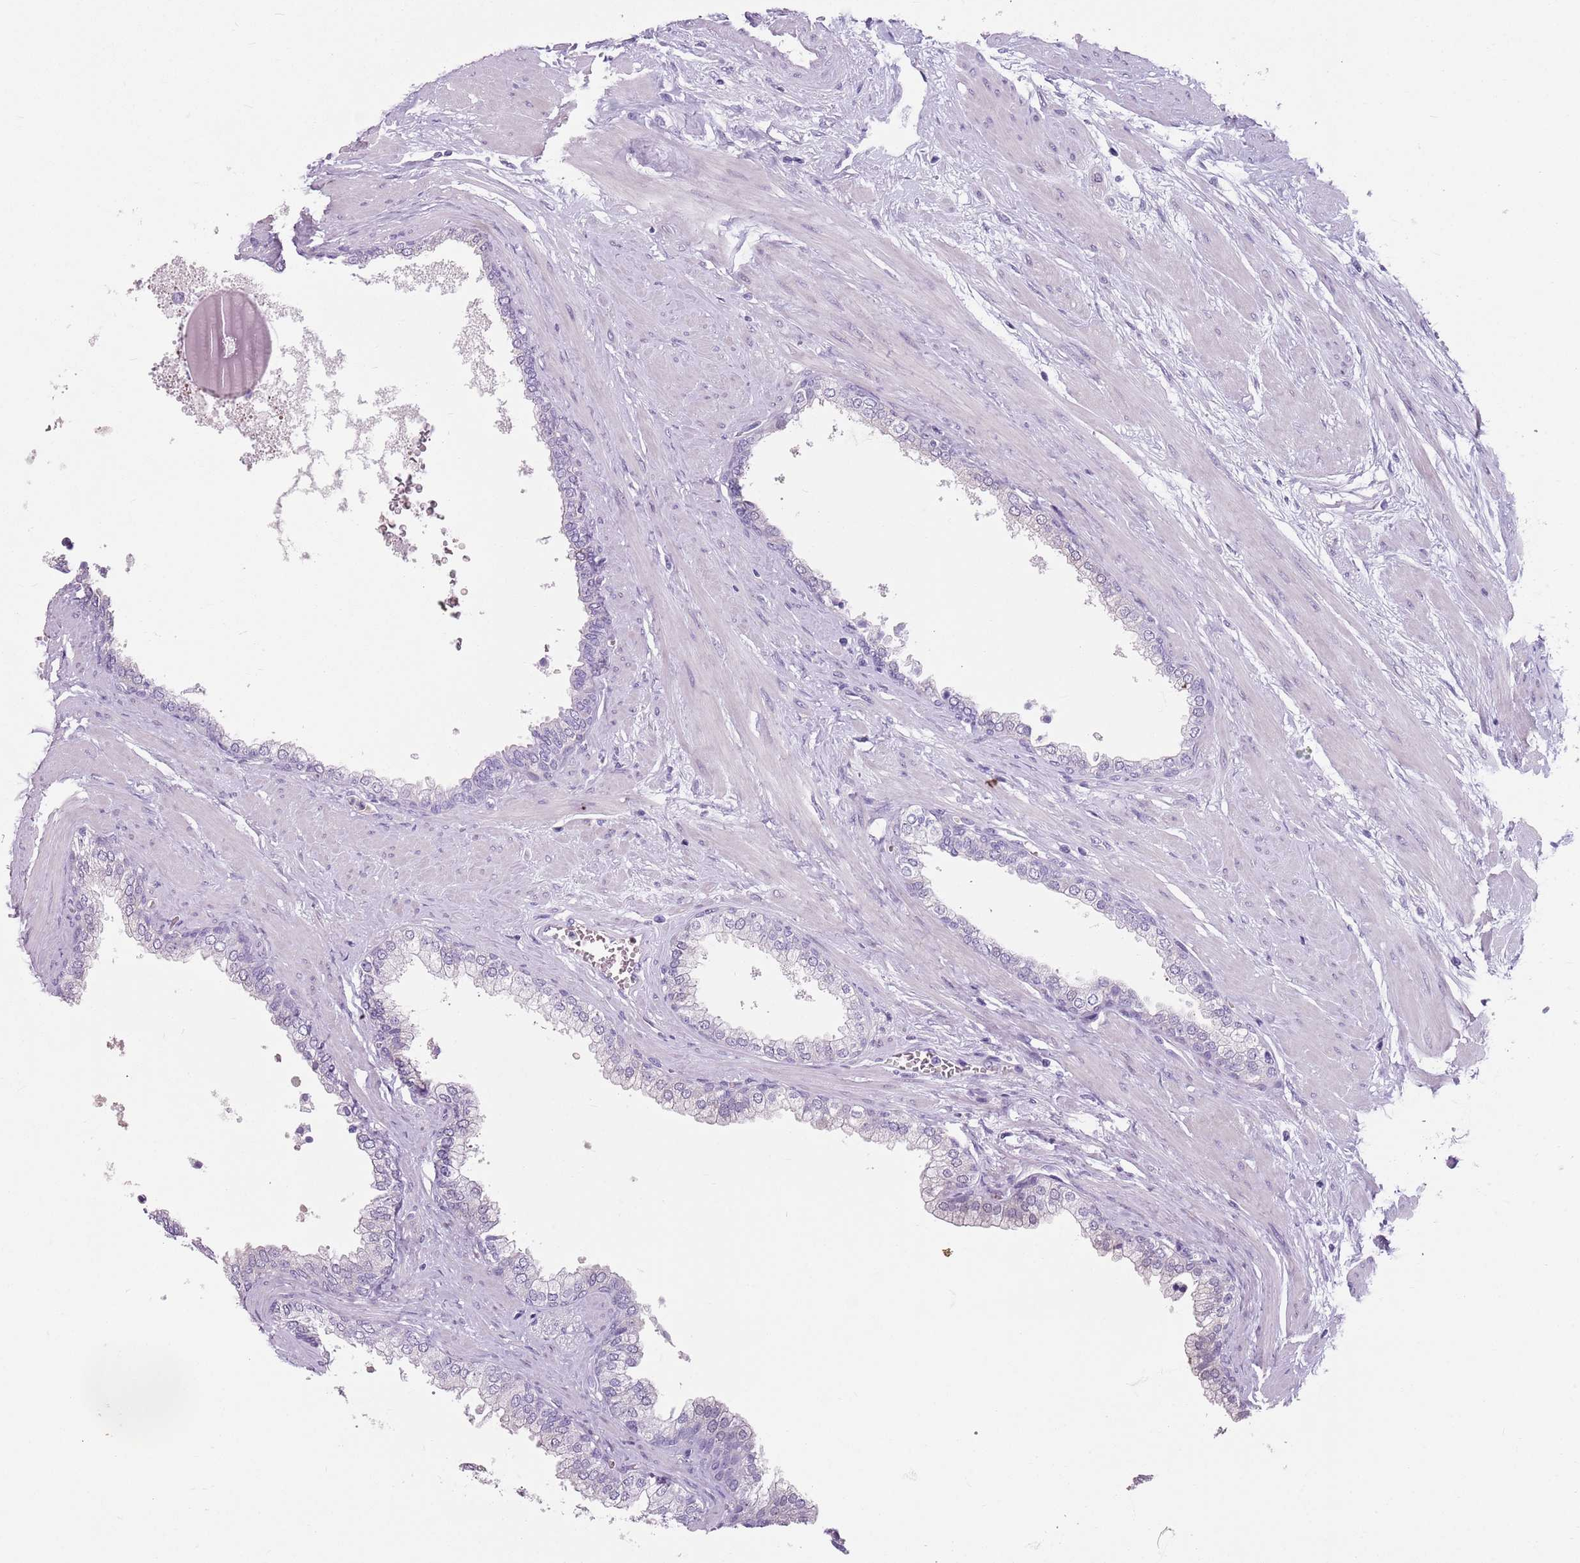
{"staining": {"intensity": "negative", "quantity": "none", "location": "none"}, "tissue": "prostate", "cell_type": "Glandular cells", "image_type": "normal", "snomed": [{"axis": "morphology", "description": "Normal tissue, NOS"}, {"axis": "morphology", "description": "Urothelial carcinoma, Low grade"}, {"axis": "topography", "description": "Urinary bladder"}, {"axis": "topography", "description": "Prostate"}], "caption": "Immunohistochemistry of unremarkable human prostate displays no expression in glandular cells. (Brightfield microscopy of DAB (3,3'-diaminobenzidine) immunohistochemistry at high magnification).", "gene": "SPESP1", "patient": {"sex": "male", "age": 60}}